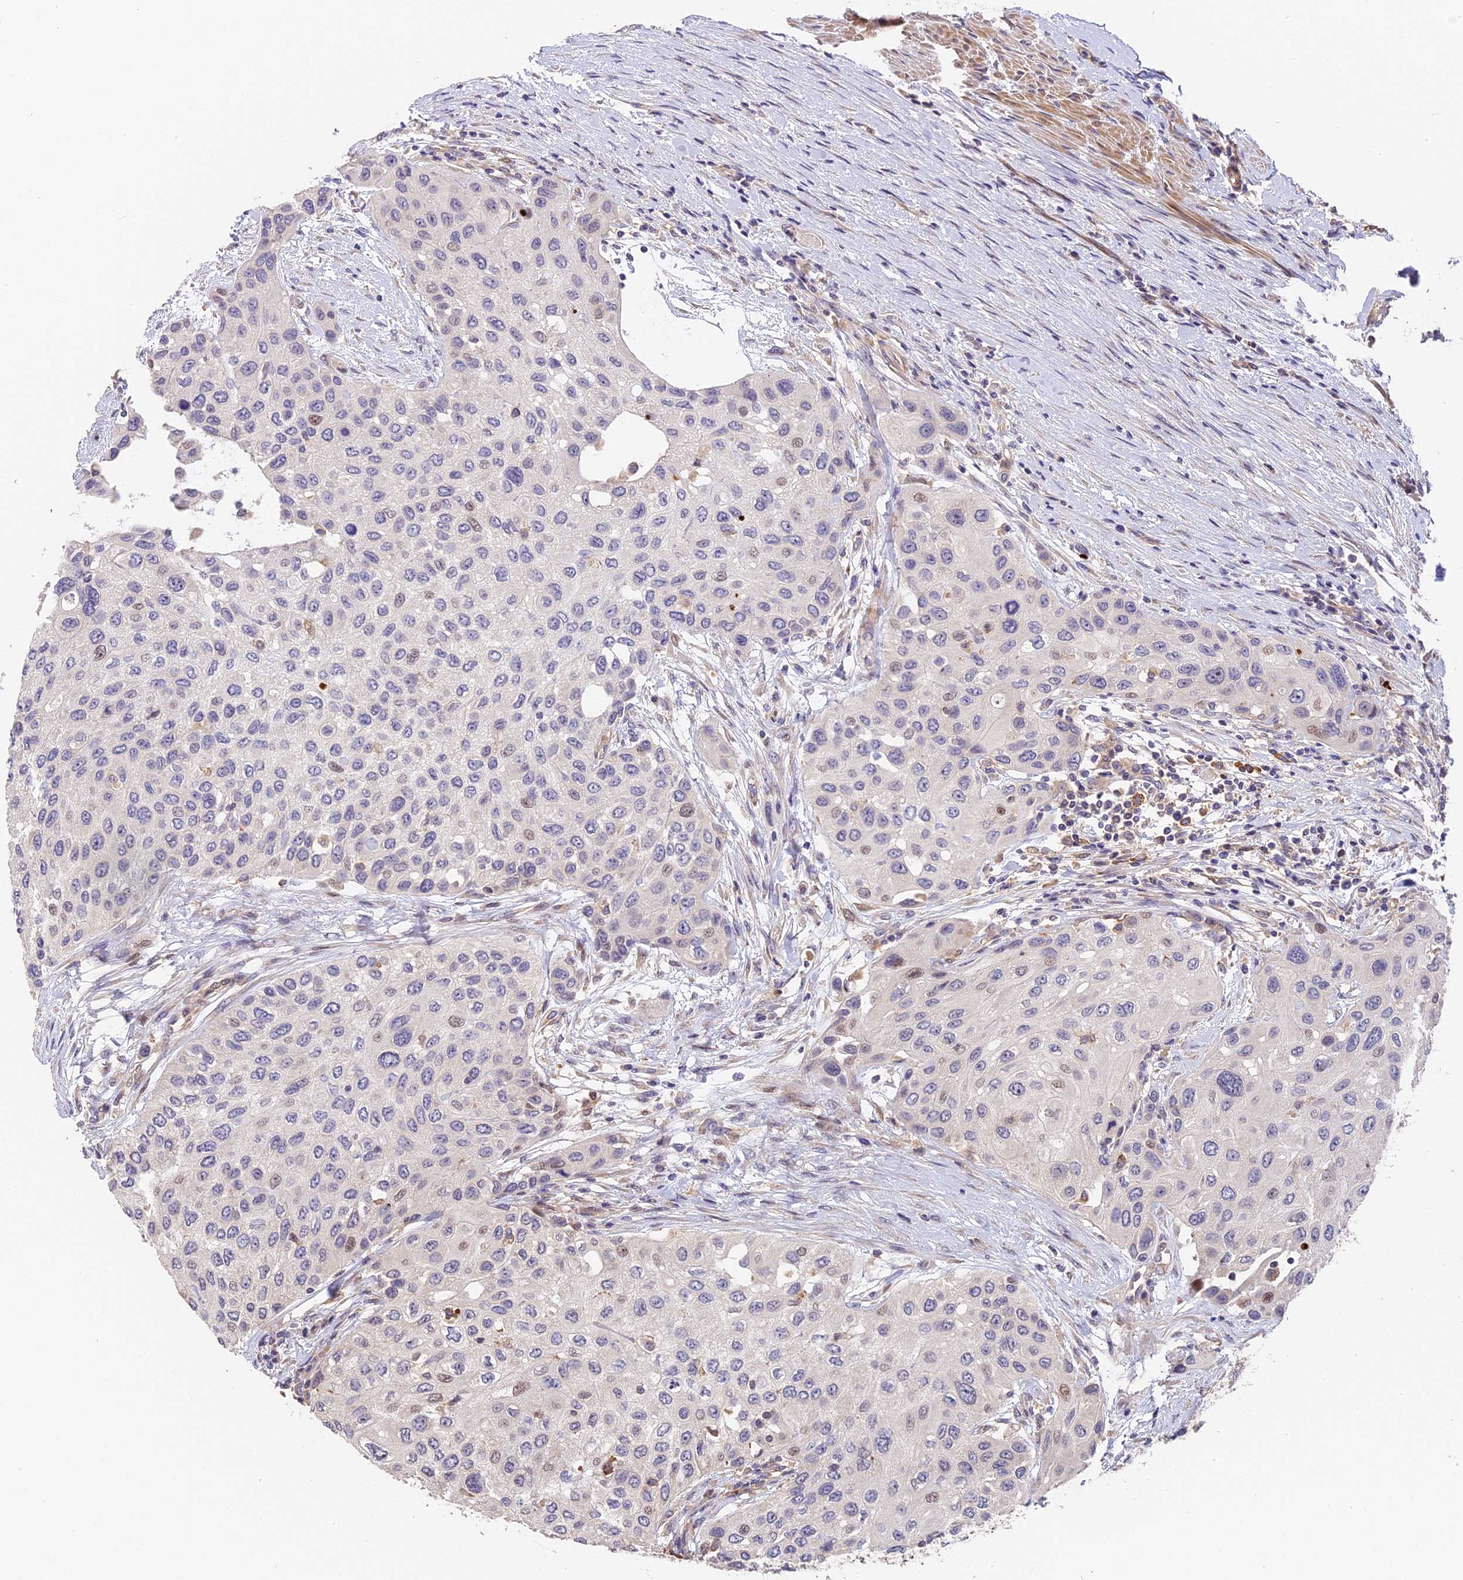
{"staining": {"intensity": "negative", "quantity": "none", "location": "none"}, "tissue": "urothelial cancer", "cell_type": "Tumor cells", "image_type": "cancer", "snomed": [{"axis": "morphology", "description": "Normal tissue, NOS"}, {"axis": "morphology", "description": "Urothelial carcinoma, High grade"}, {"axis": "topography", "description": "Vascular tissue"}, {"axis": "topography", "description": "Urinary bladder"}], "caption": "IHC image of neoplastic tissue: human urothelial carcinoma (high-grade) stained with DAB shows no significant protein expression in tumor cells.", "gene": "ARHGAP17", "patient": {"sex": "female", "age": 56}}